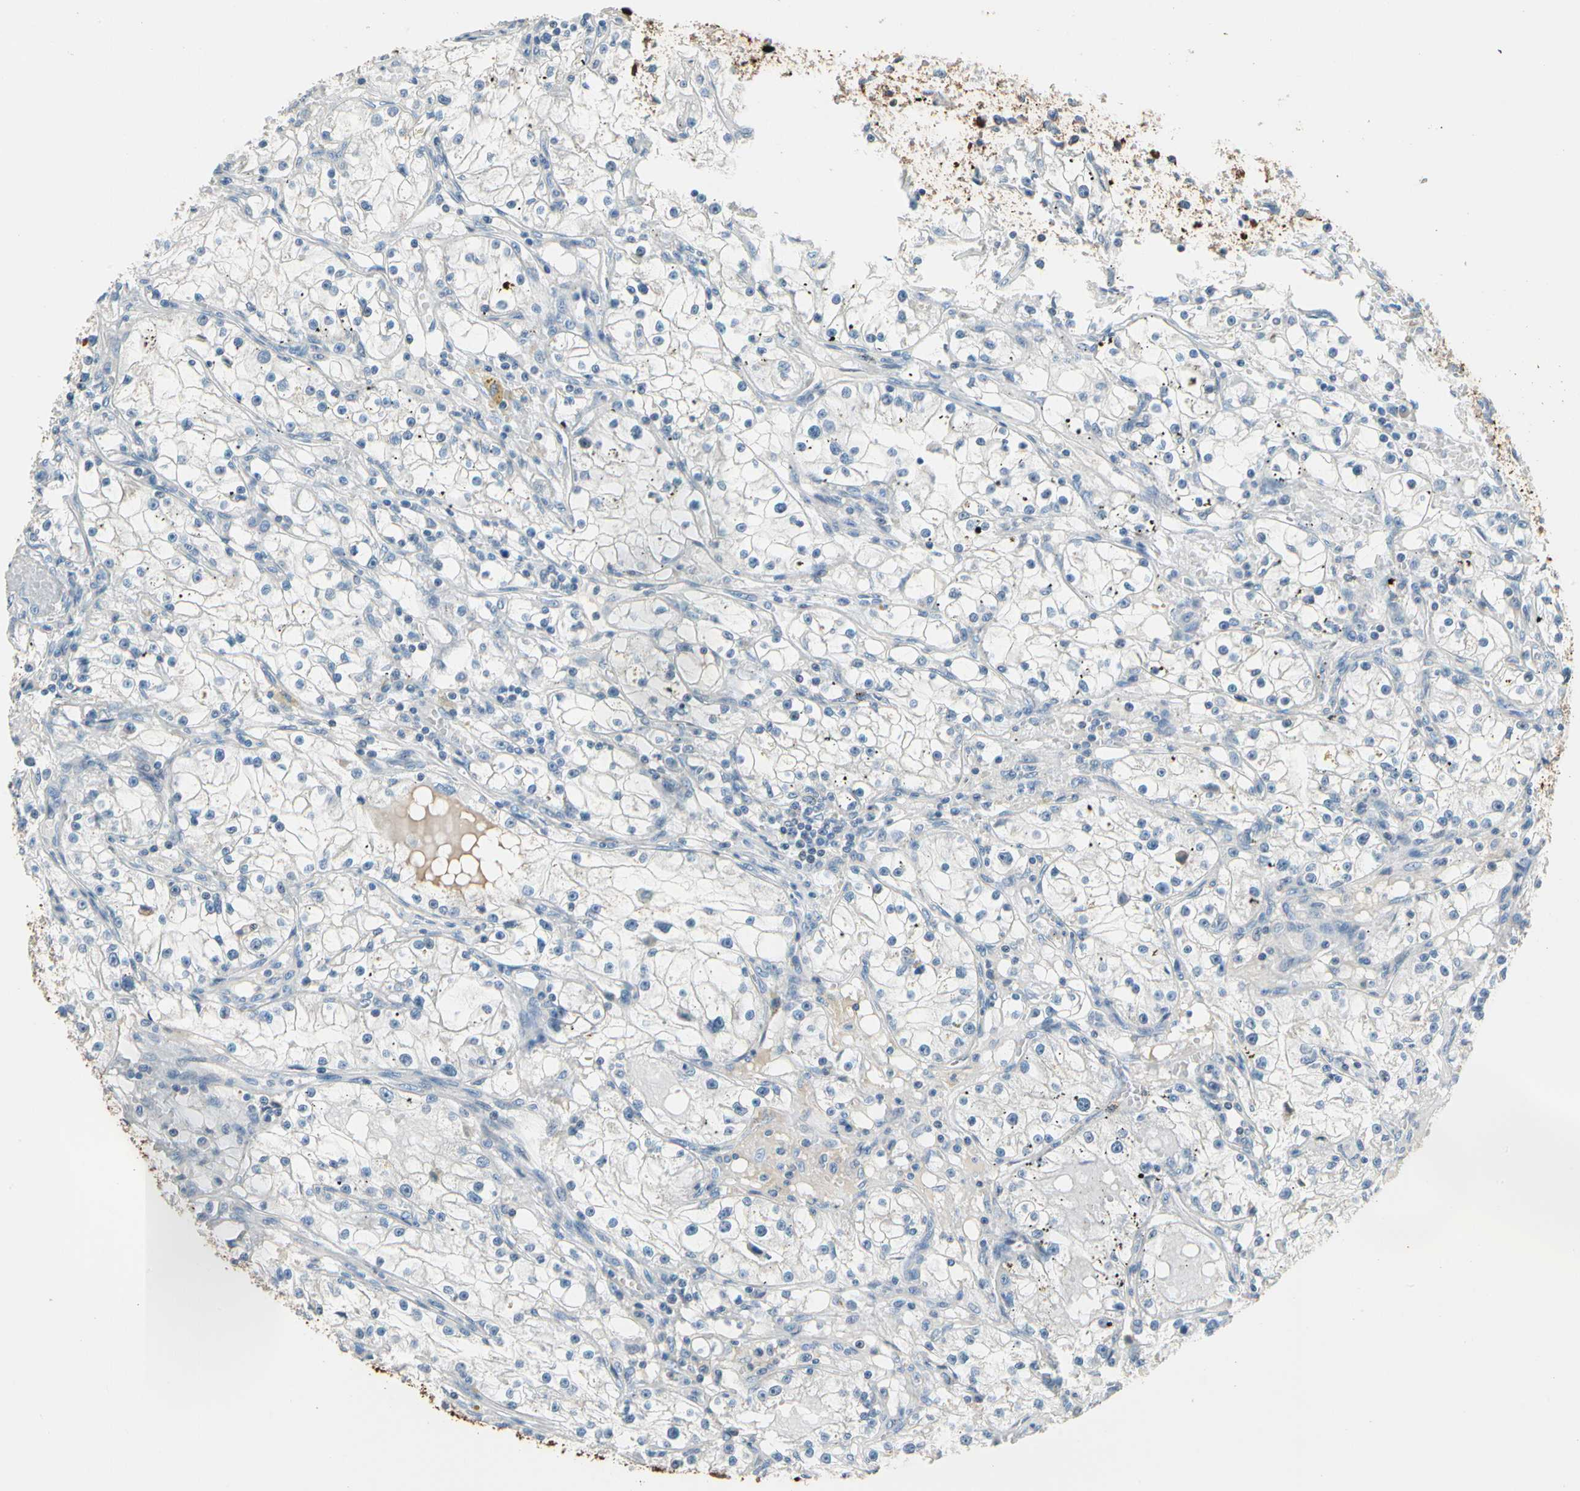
{"staining": {"intensity": "negative", "quantity": "none", "location": "none"}, "tissue": "renal cancer", "cell_type": "Tumor cells", "image_type": "cancer", "snomed": [{"axis": "morphology", "description": "Adenocarcinoma, NOS"}, {"axis": "topography", "description": "Kidney"}], "caption": "An image of human renal cancer (adenocarcinoma) is negative for staining in tumor cells. (IHC, brightfield microscopy, high magnification).", "gene": "STK40", "patient": {"sex": "male", "age": 56}}